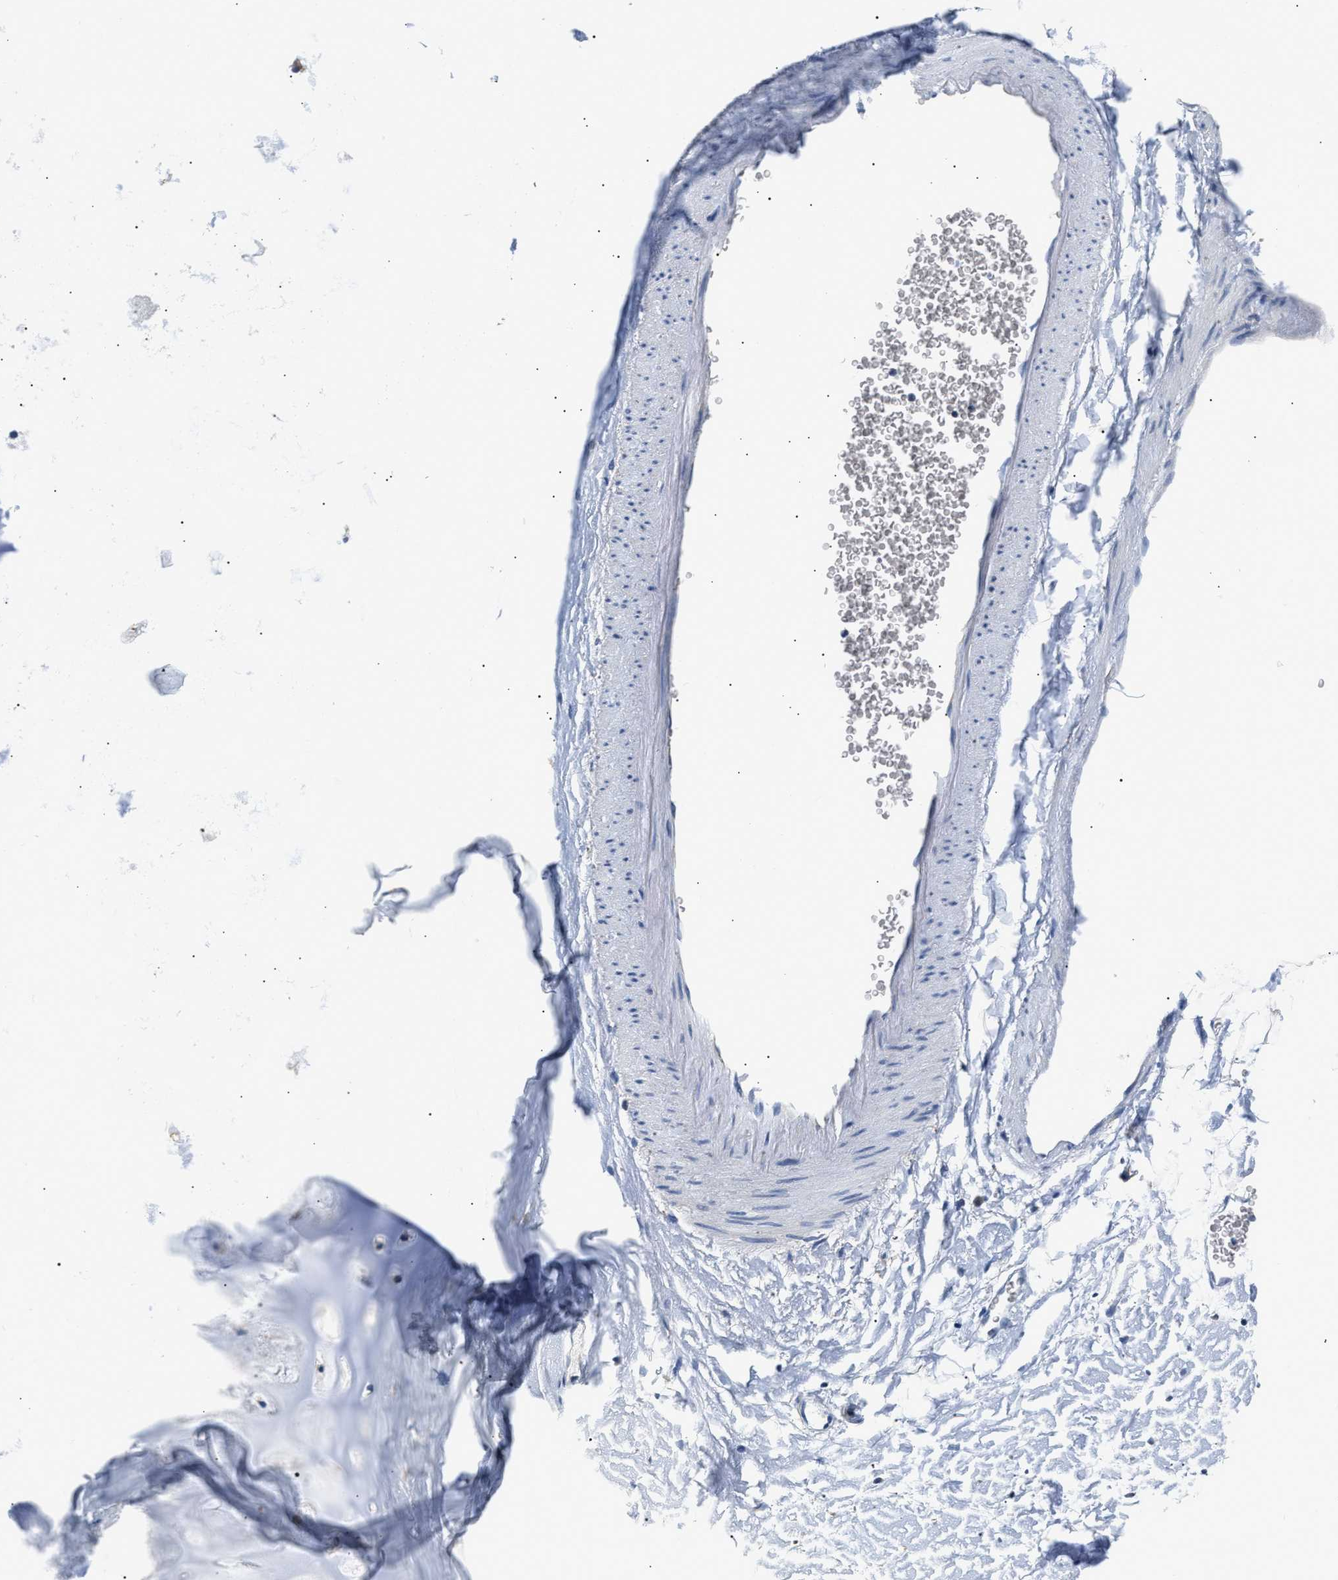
{"staining": {"intensity": "negative", "quantity": "none", "location": "none"}, "tissue": "adipose tissue", "cell_type": "Adipocytes", "image_type": "normal", "snomed": [{"axis": "morphology", "description": "Normal tissue, NOS"}, {"axis": "topography", "description": "Cartilage tissue"}, {"axis": "topography", "description": "Bronchus"}], "caption": "Immunohistochemistry of unremarkable human adipose tissue demonstrates no positivity in adipocytes.", "gene": "HDHD3", "patient": {"sex": "female", "age": 53}}